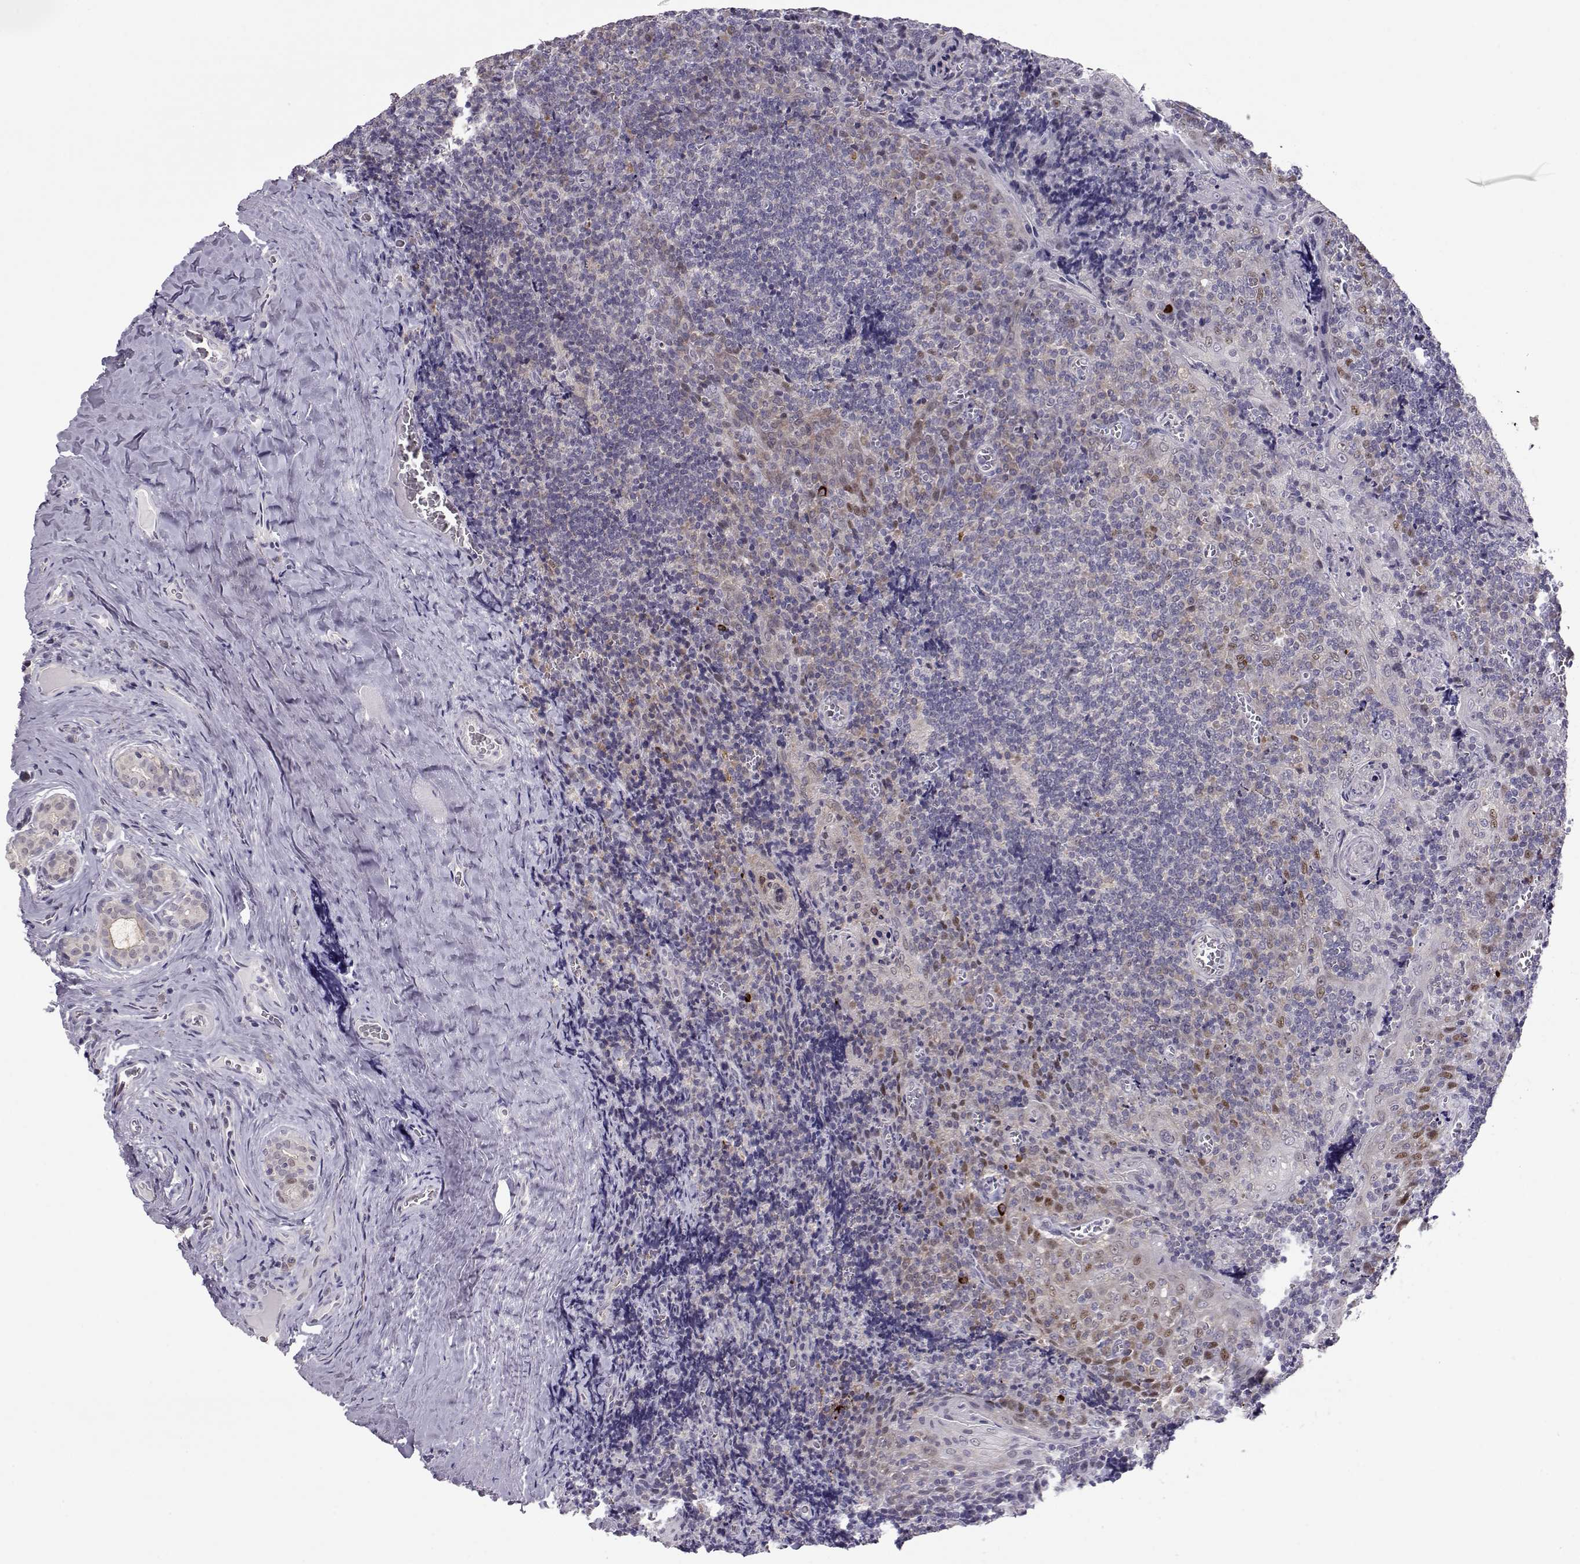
{"staining": {"intensity": "negative", "quantity": "none", "location": "none"}, "tissue": "tonsil", "cell_type": "Germinal center cells", "image_type": "normal", "snomed": [{"axis": "morphology", "description": "Normal tissue, NOS"}, {"axis": "morphology", "description": "Inflammation, NOS"}, {"axis": "topography", "description": "Tonsil"}], "caption": "IHC histopathology image of unremarkable human tonsil stained for a protein (brown), which exhibits no positivity in germinal center cells.", "gene": "NPVF", "patient": {"sex": "female", "age": 31}}